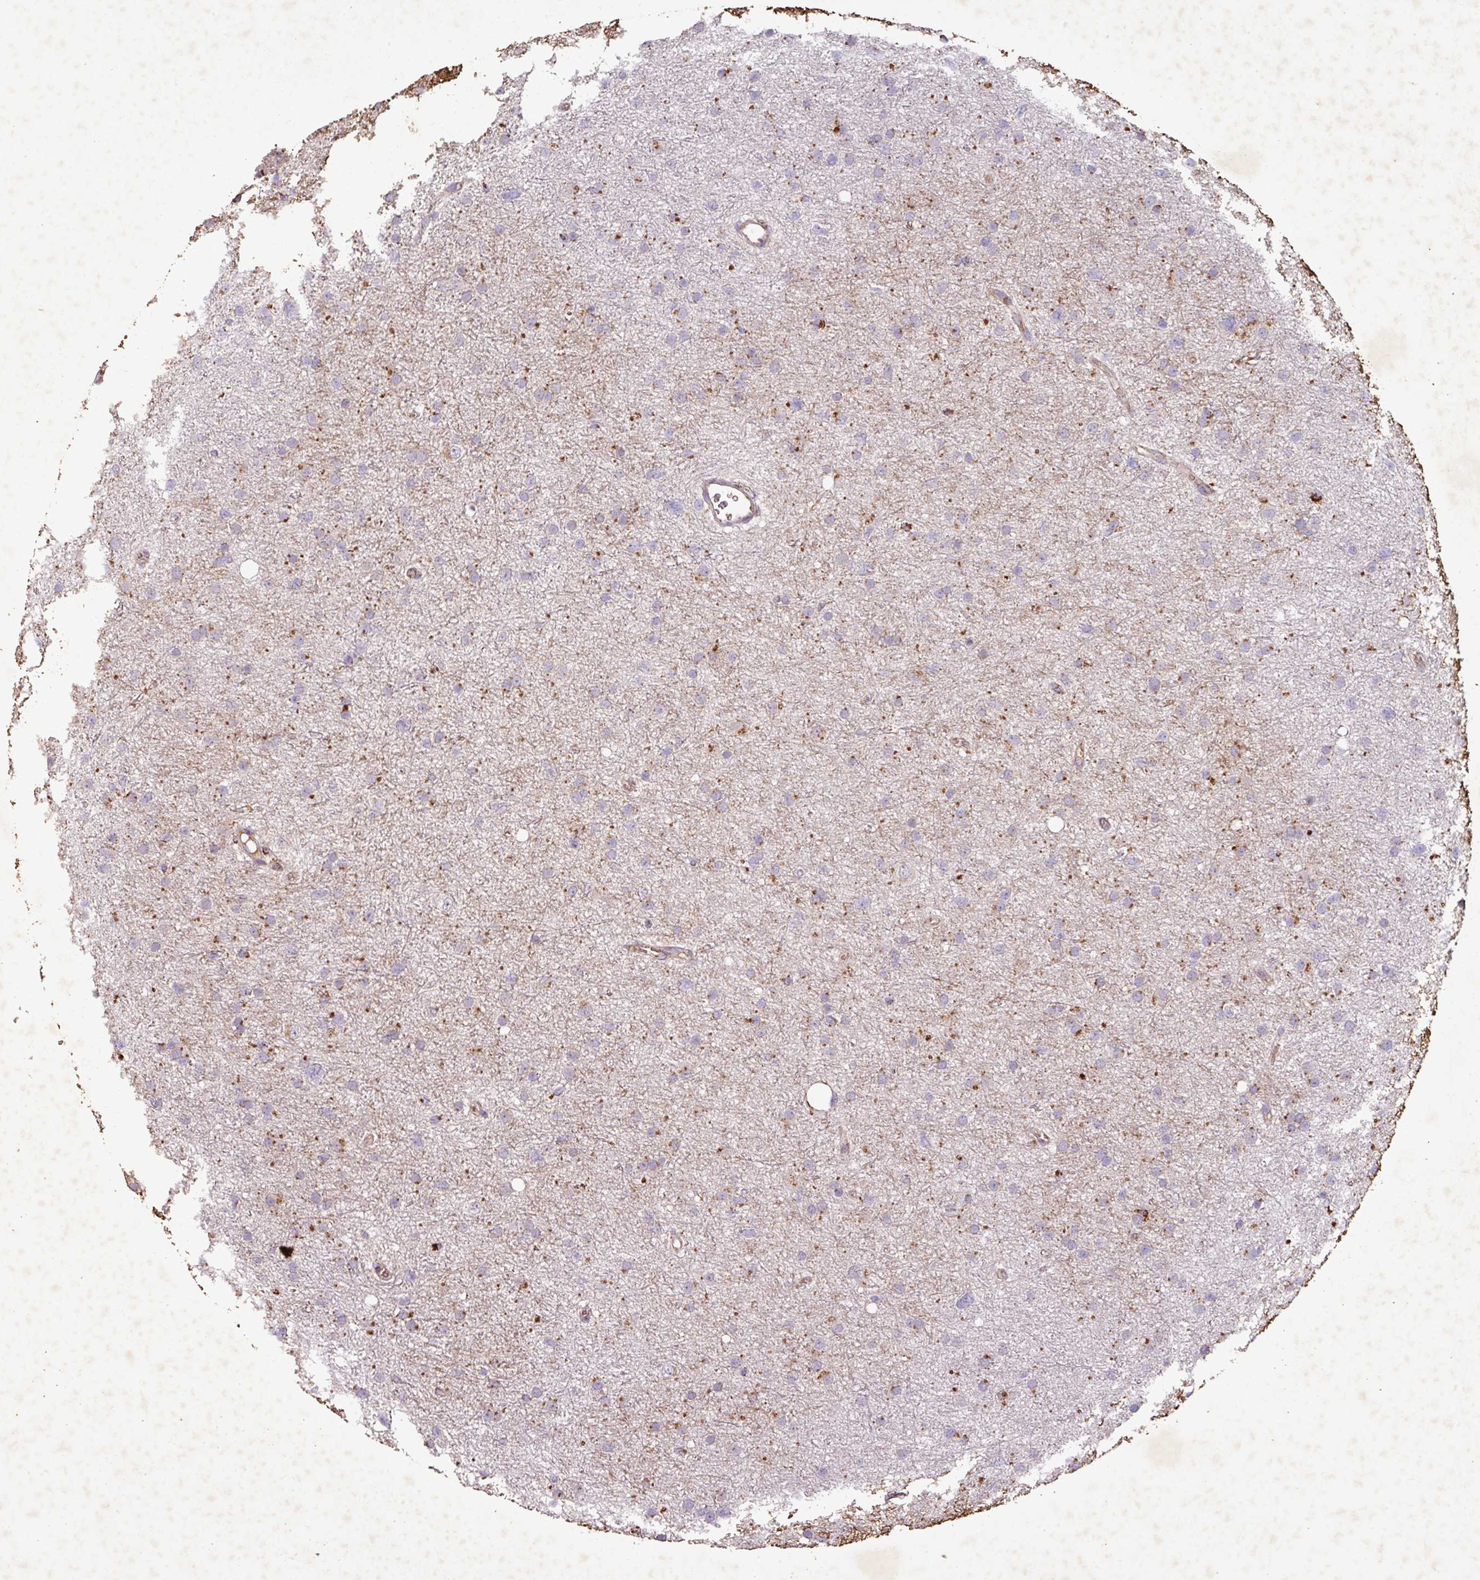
{"staining": {"intensity": "negative", "quantity": "none", "location": "none"}, "tissue": "glioma", "cell_type": "Tumor cells", "image_type": "cancer", "snomed": [{"axis": "morphology", "description": "Glioma, malignant, Low grade"}, {"axis": "topography", "description": "Cerebral cortex"}], "caption": "High magnification brightfield microscopy of glioma stained with DAB (brown) and counterstained with hematoxylin (blue): tumor cells show no significant expression.", "gene": "SQOR", "patient": {"sex": "female", "age": 39}}